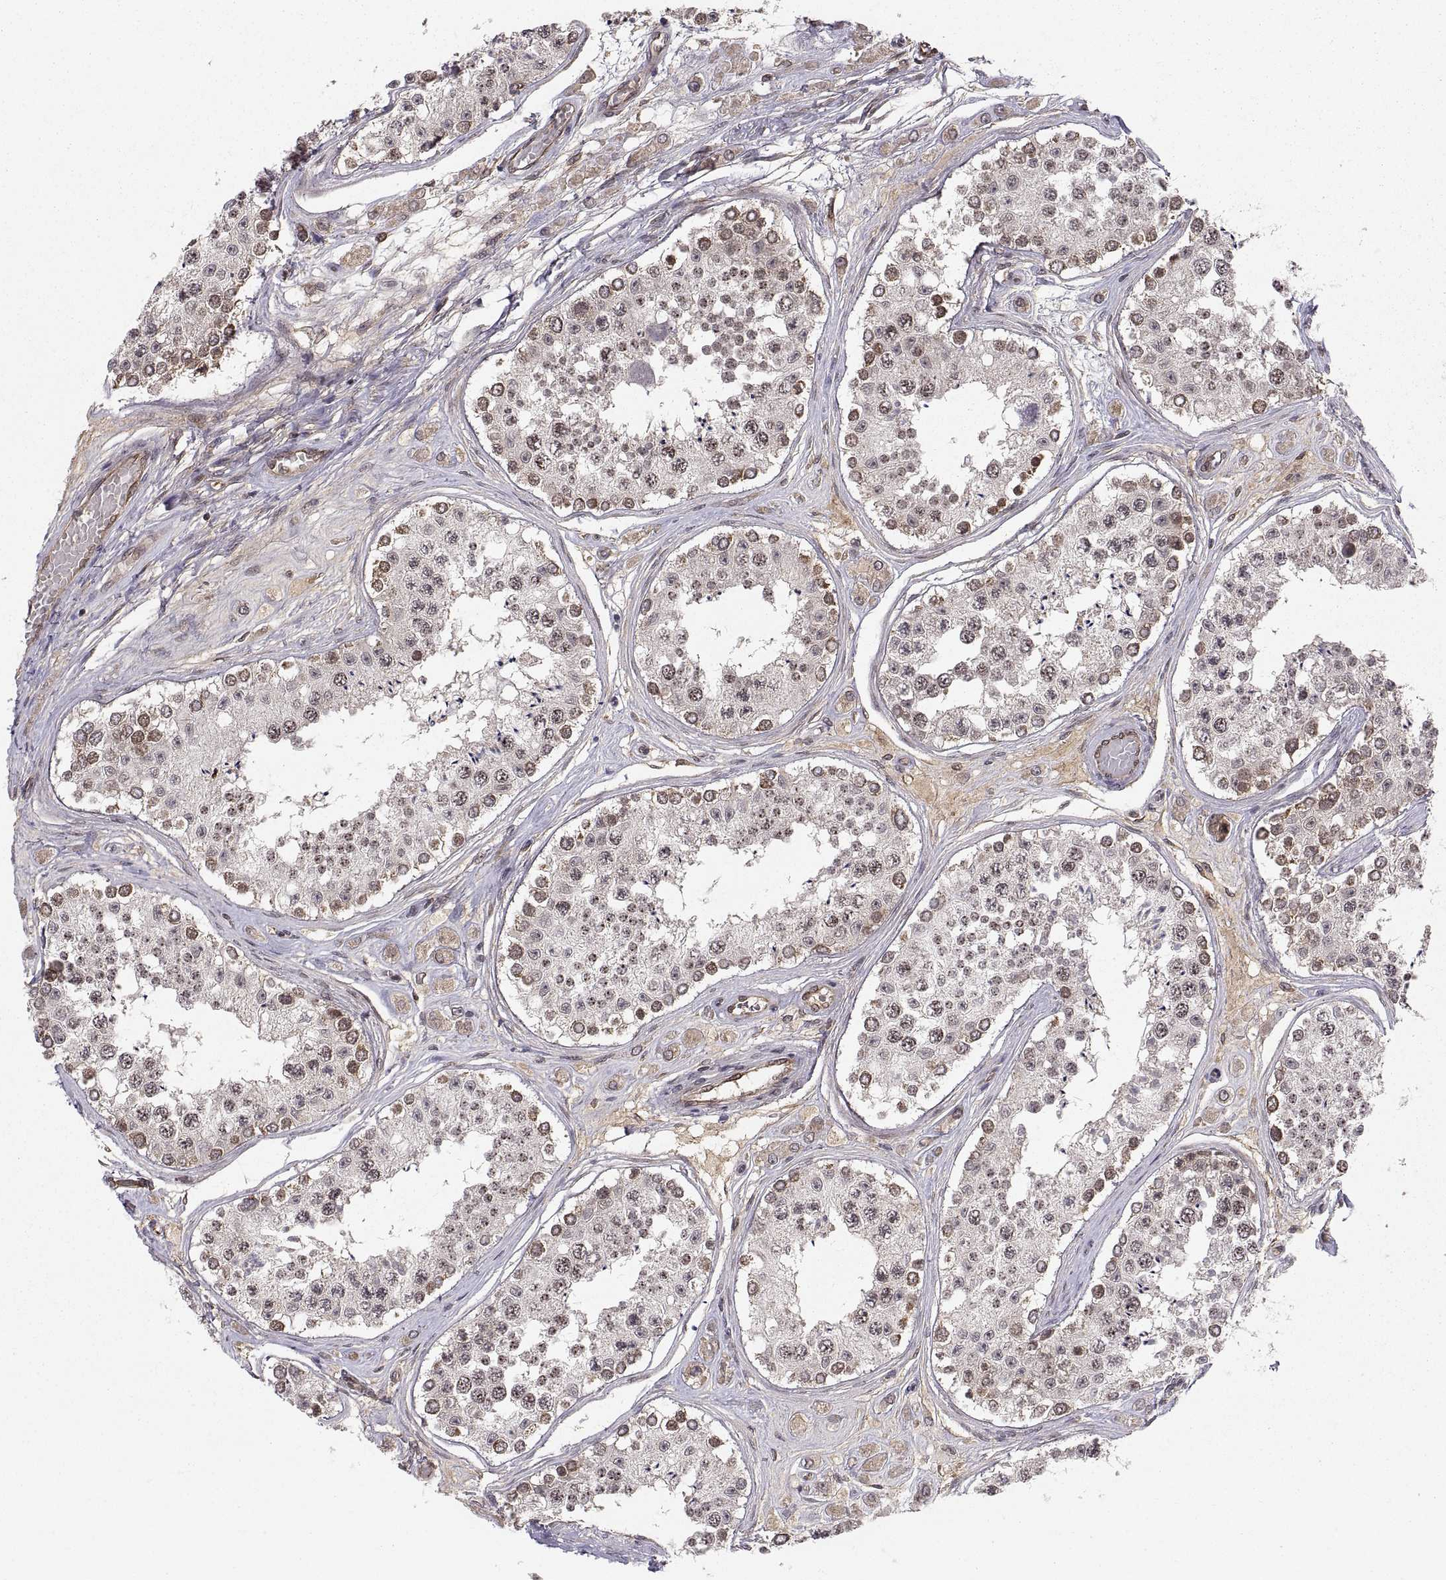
{"staining": {"intensity": "strong", "quantity": "<25%", "location": "cytoplasmic/membranous,nuclear"}, "tissue": "testis", "cell_type": "Cells in seminiferous ducts", "image_type": "normal", "snomed": [{"axis": "morphology", "description": "Normal tissue, NOS"}, {"axis": "topography", "description": "Testis"}], "caption": "IHC staining of normal testis, which reveals medium levels of strong cytoplasmic/membranous,nuclear positivity in about <25% of cells in seminiferous ducts indicating strong cytoplasmic/membranous,nuclear protein expression. The staining was performed using DAB (3,3'-diaminobenzidine) (brown) for protein detection and nuclei were counterstained in hematoxylin (blue).", "gene": "ABL2", "patient": {"sex": "male", "age": 25}}